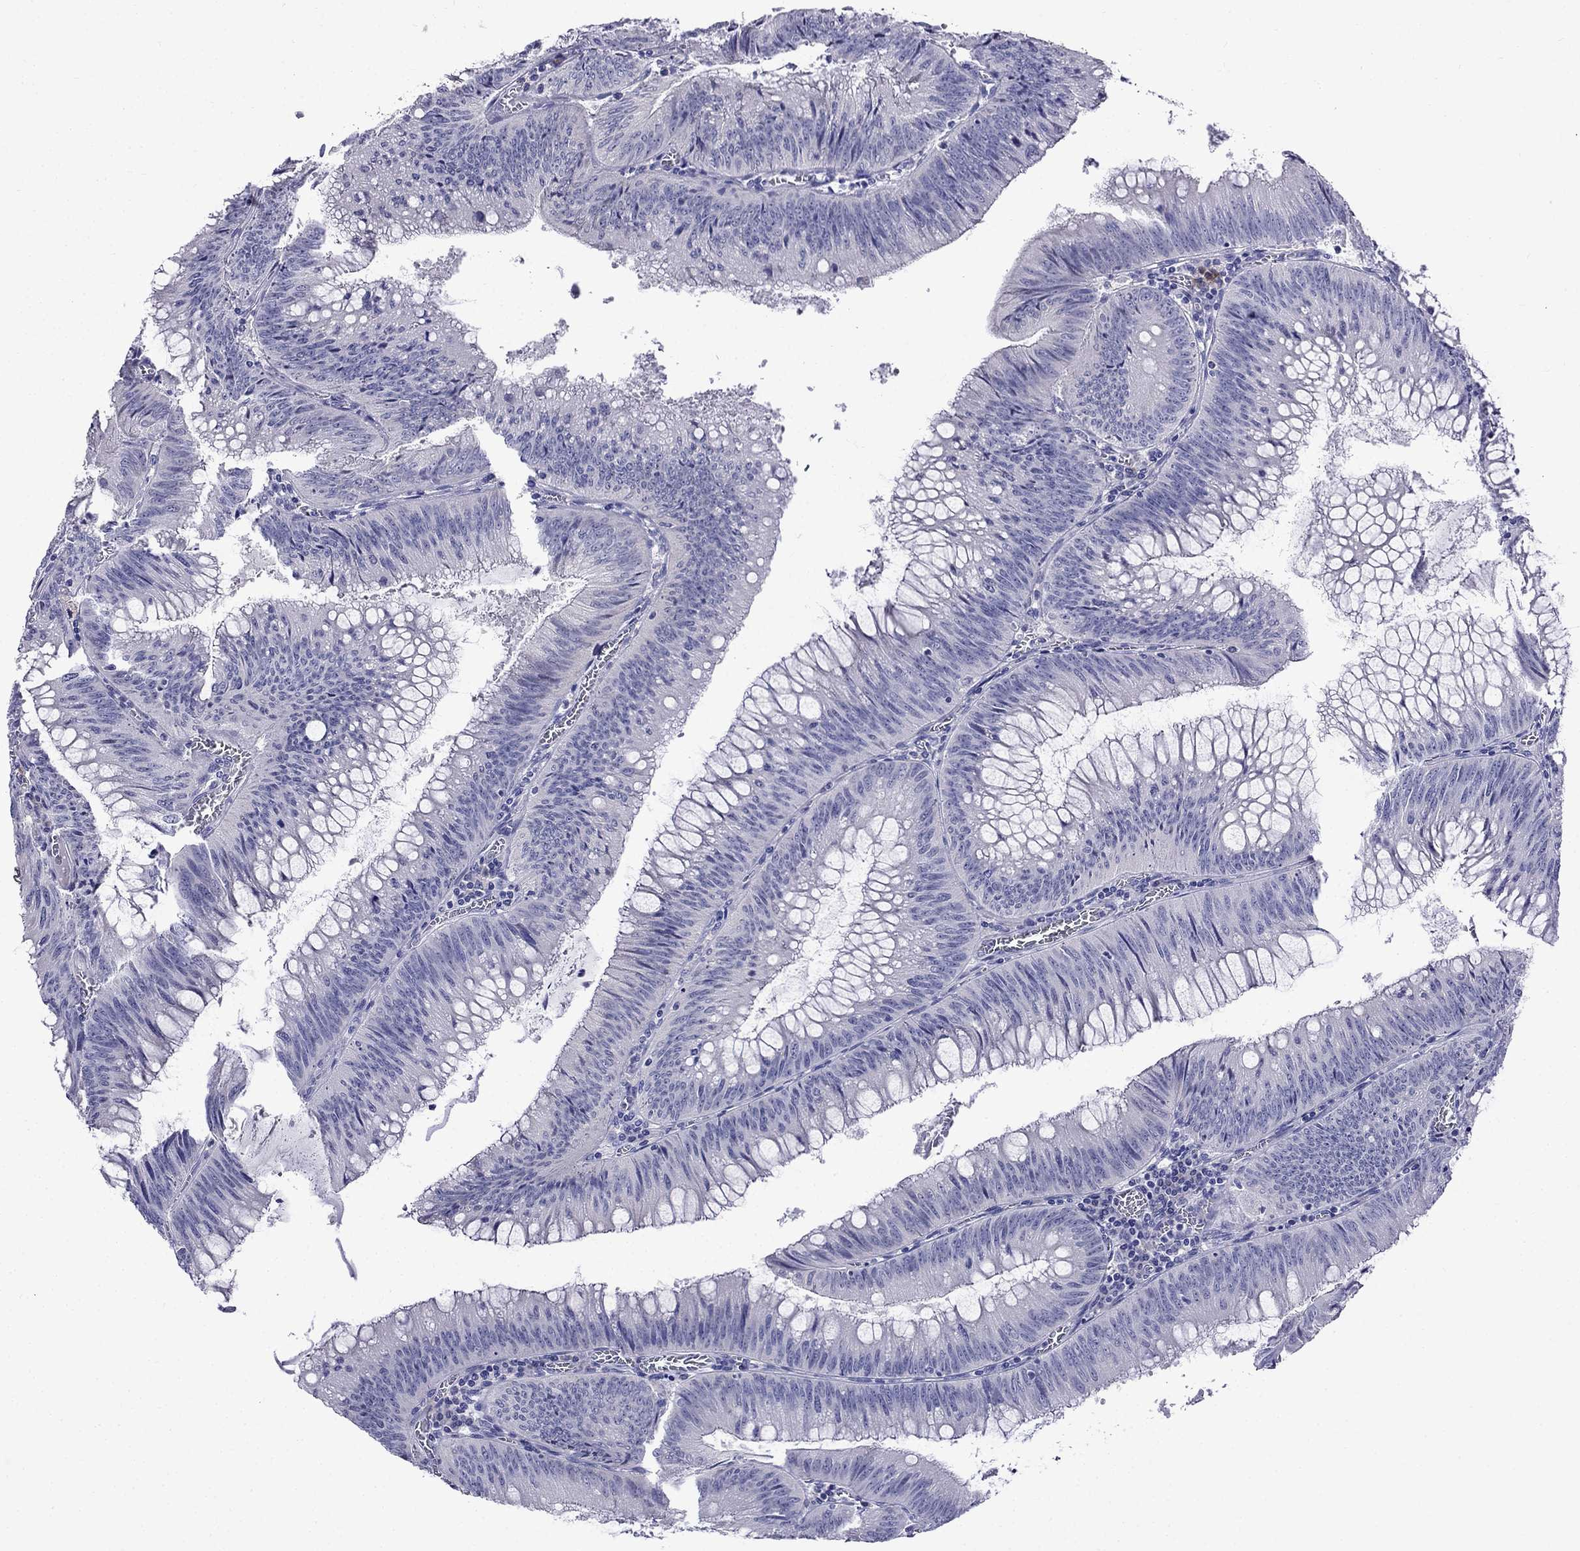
{"staining": {"intensity": "negative", "quantity": "none", "location": "none"}, "tissue": "colorectal cancer", "cell_type": "Tumor cells", "image_type": "cancer", "snomed": [{"axis": "morphology", "description": "Adenocarcinoma, NOS"}, {"axis": "topography", "description": "Rectum"}], "caption": "The micrograph shows no staining of tumor cells in colorectal cancer. (Brightfield microscopy of DAB (3,3'-diaminobenzidine) immunohistochemistry at high magnification).", "gene": "PATE1", "patient": {"sex": "female", "age": 72}}